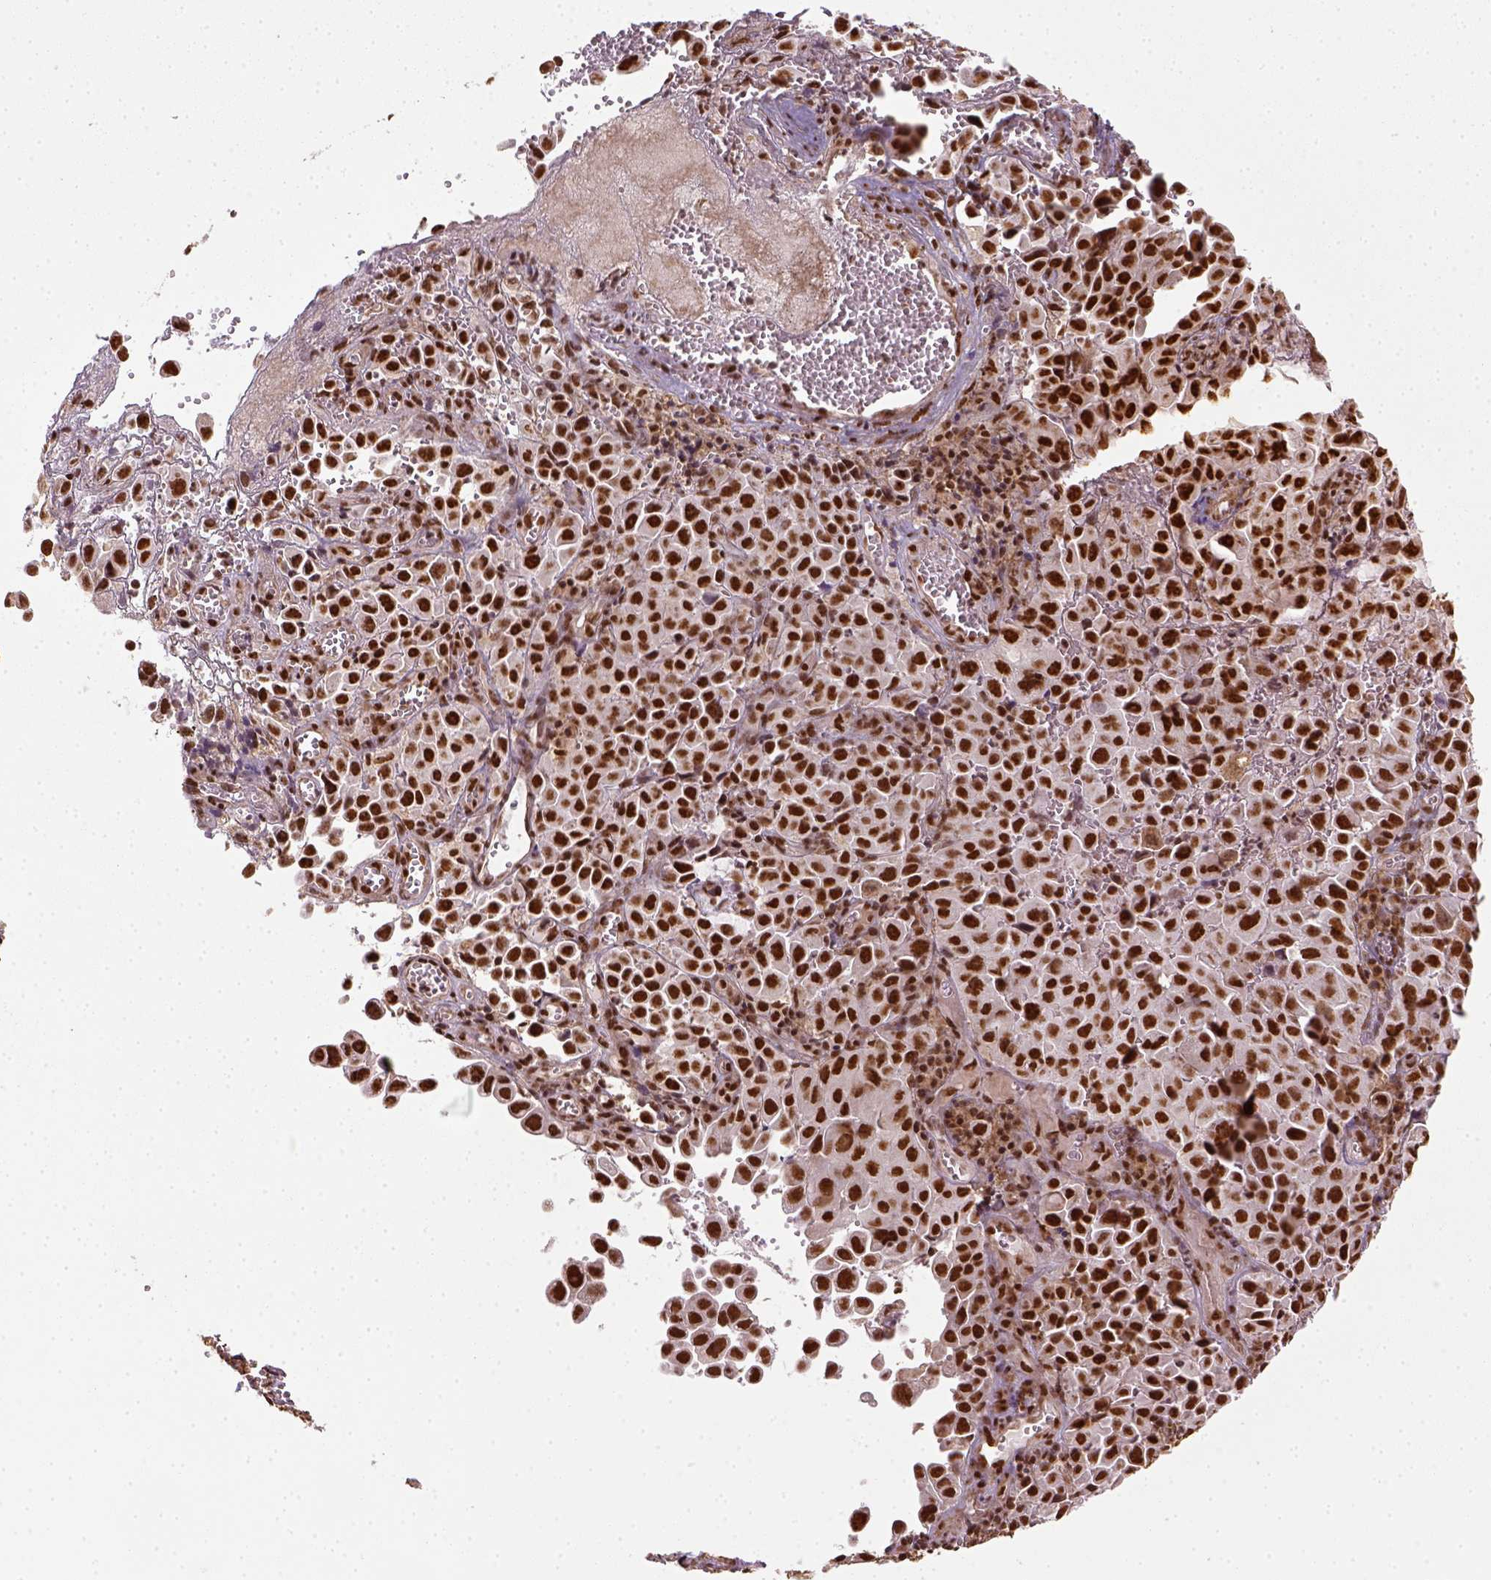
{"staining": {"intensity": "strong", "quantity": ">75%", "location": "nuclear"}, "tissue": "cervical cancer", "cell_type": "Tumor cells", "image_type": "cancer", "snomed": [{"axis": "morphology", "description": "Squamous cell carcinoma, NOS"}, {"axis": "topography", "description": "Cervix"}], "caption": "Cervical cancer stained for a protein displays strong nuclear positivity in tumor cells.", "gene": "CCAR1", "patient": {"sex": "female", "age": 55}}